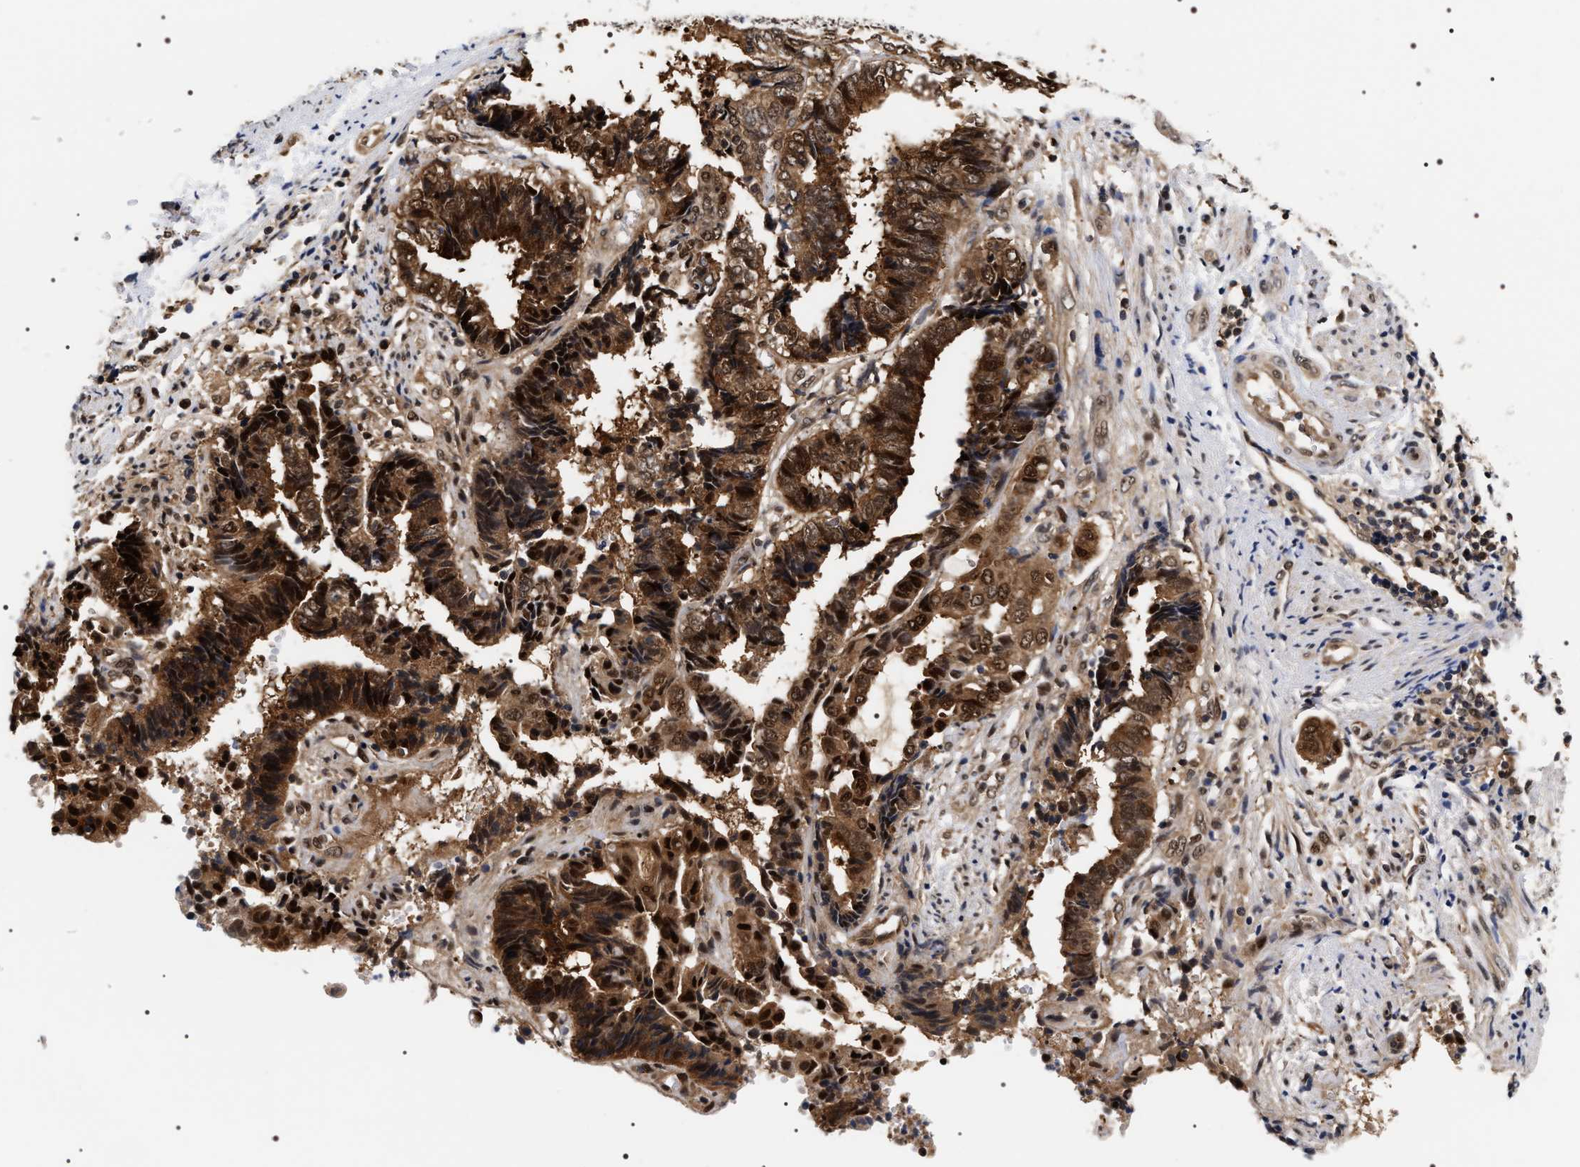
{"staining": {"intensity": "strong", "quantity": ">75%", "location": "cytoplasmic/membranous,nuclear"}, "tissue": "endometrial cancer", "cell_type": "Tumor cells", "image_type": "cancer", "snomed": [{"axis": "morphology", "description": "Adenocarcinoma, NOS"}, {"axis": "topography", "description": "Uterus"}, {"axis": "topography", "description": "Endometrium"}], "caption": "High-magnification brightfield microscopy of endometrial adenocarcinoma stained with DAB (brown) and counterstained with hematoxylin (blue). tumor cells exhibit strong cytoplasmic/membranous and nuclear positivity is appreciated in approximately>75% of cells. (brown staining indicates protein expression, while blue staining denotes nuclei).", "gene": "BAG6", "patient": {"sex": "female", "age": 70}}